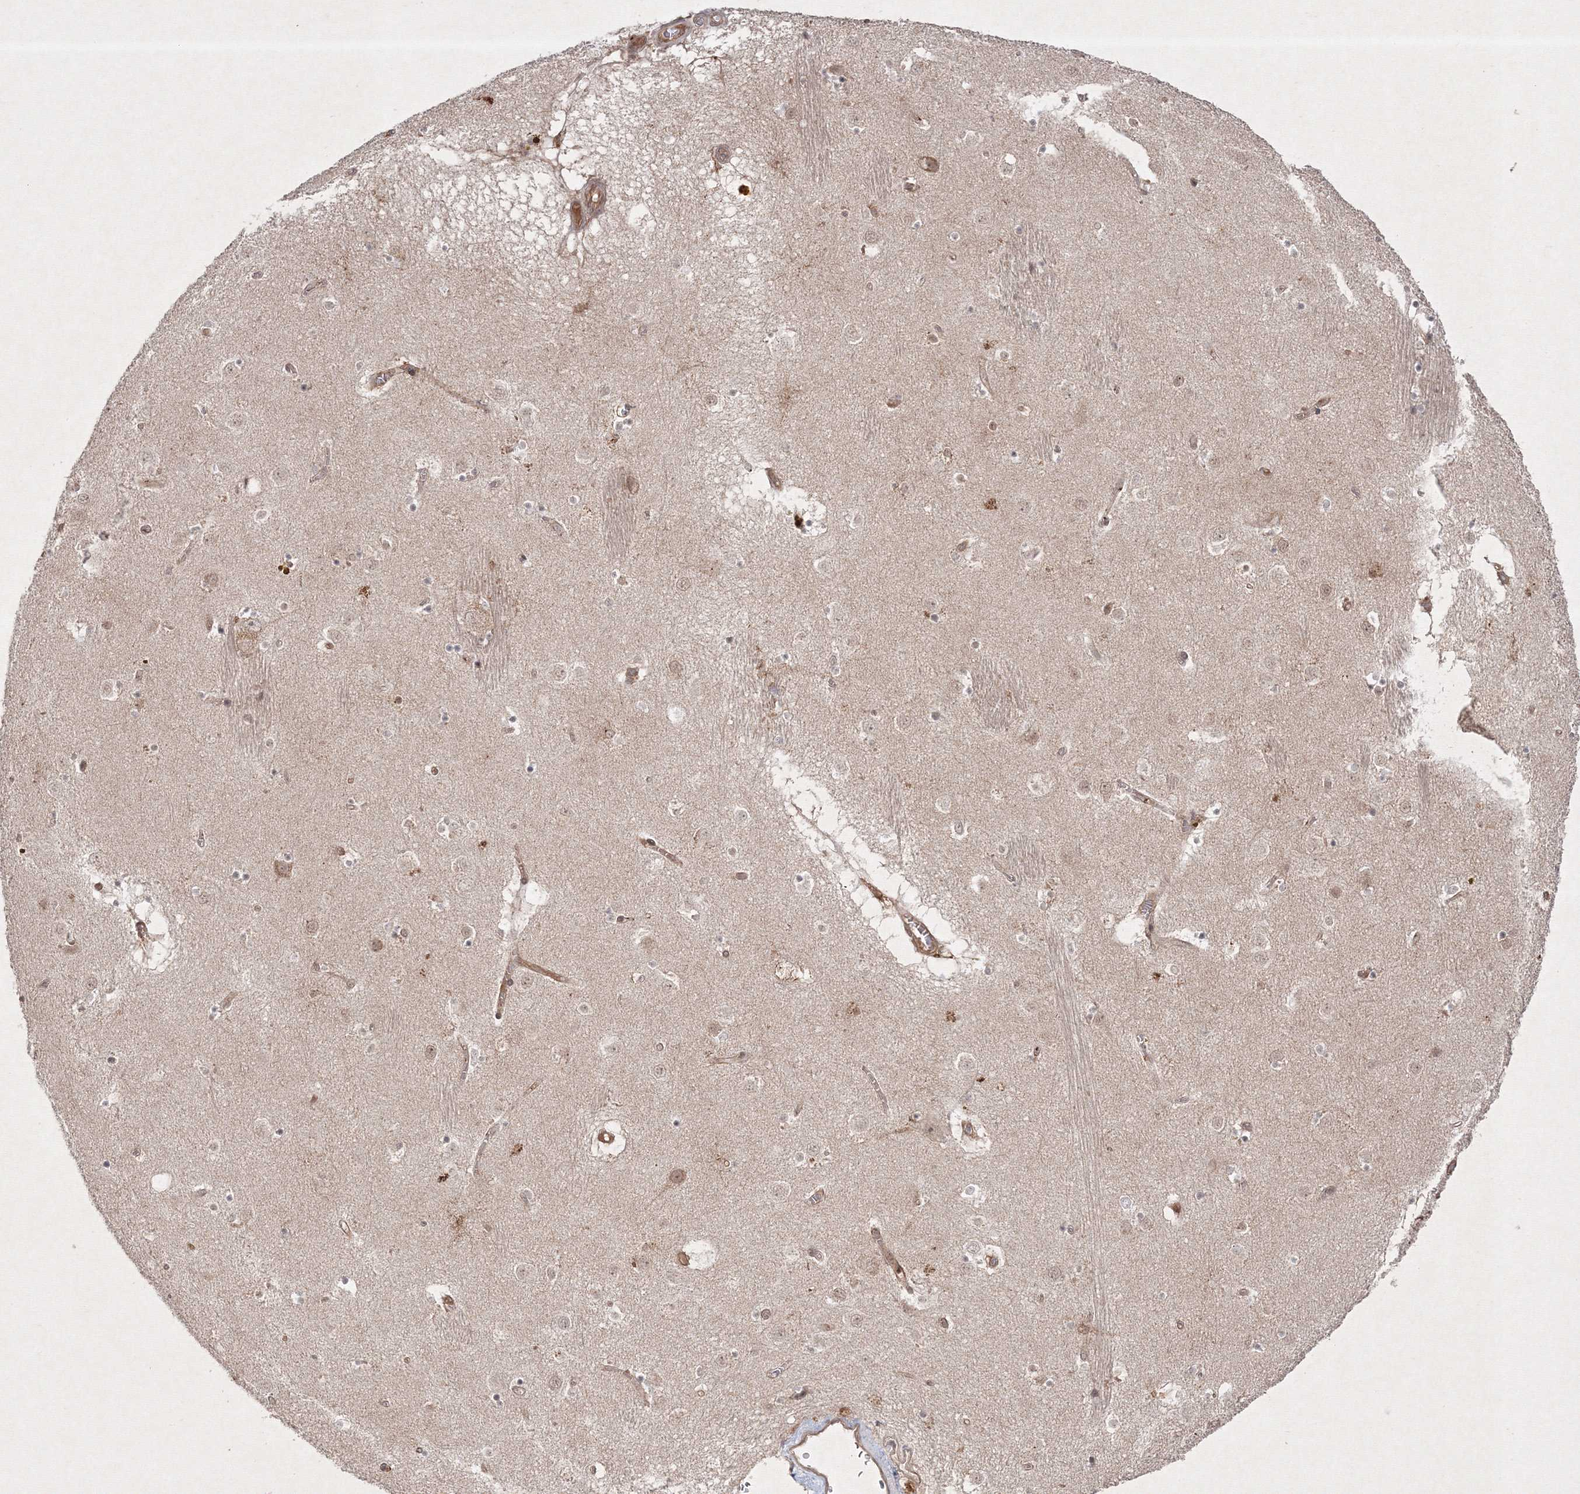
{"staining": {"intensity": "weak", "quantity": "<25%", "location": "cytoplasmic/membranous,nuclear"}, "tissue": "caudate", "cell_type": "Glial cells", "image_type": "normal", "snomed": [{"axis": "morphology", "description": "Normal tissue, NOS"}, {"axis": "topography", "description": "Lateral ventricle wall"}], "caption": "Protein analysis of normal caudate displays no significant expression in glial cells.", "gene": "KIF20A", "patient": {"sex": "male", "age": 70}}